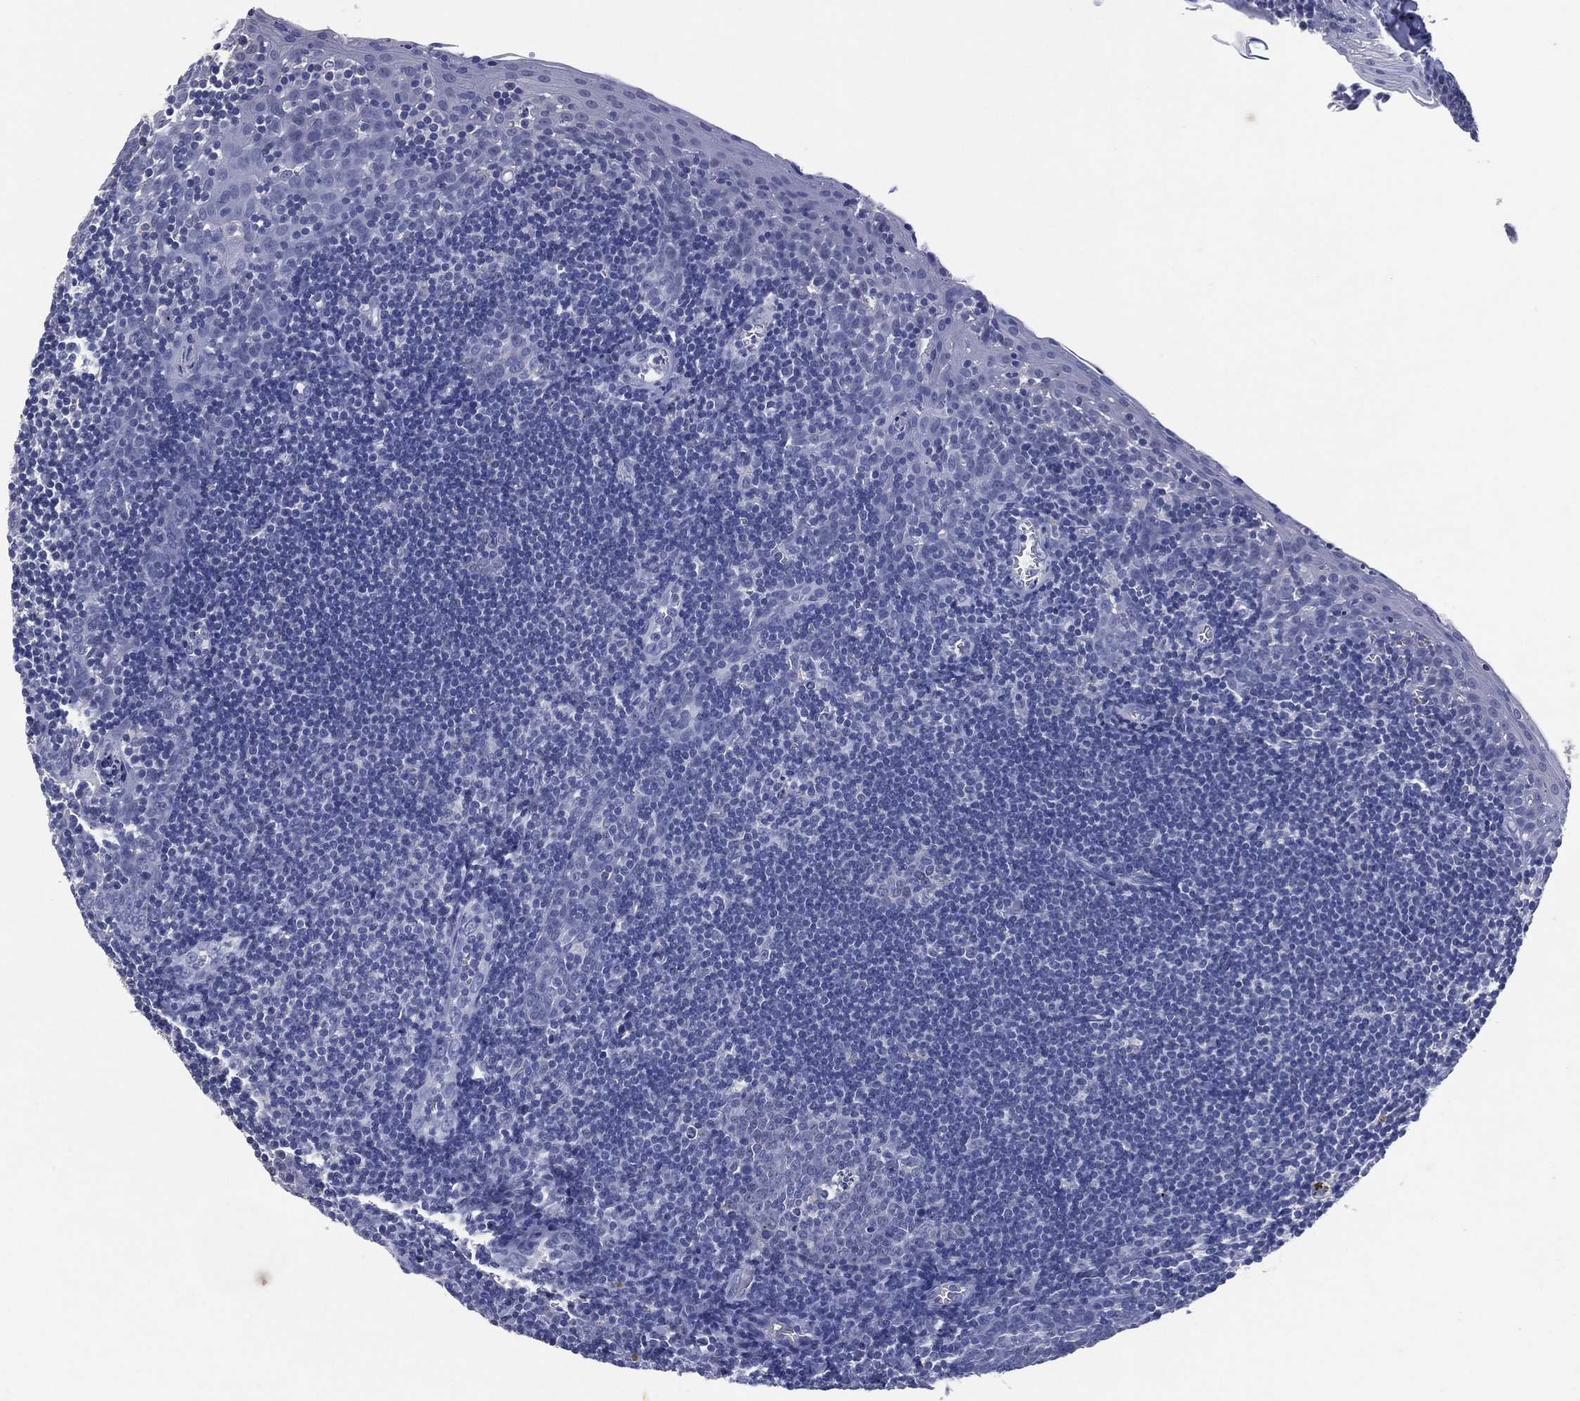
{"staining": {"intensity": "negative", "quantity": "none", "location": "none"}, "tissue": "lymph node", "cell_type": "Germinal center cells", "image_type": "normal", "snomed": [{"axis": "morphology", "description": "Normal tissue, NOS"}, {"axis": "topography", "description": "Lymph node"}], "caption": "Germinal center cells show no significant protein staining in unremarkable lymph node. The staining is performed using DAB (3,3'-diaminobenzidine) brown chromogen with nuclei counter-stained in using hematoxylin.", "gene": "FSCN2", "patient": {"sex": "female", "age": 21}}